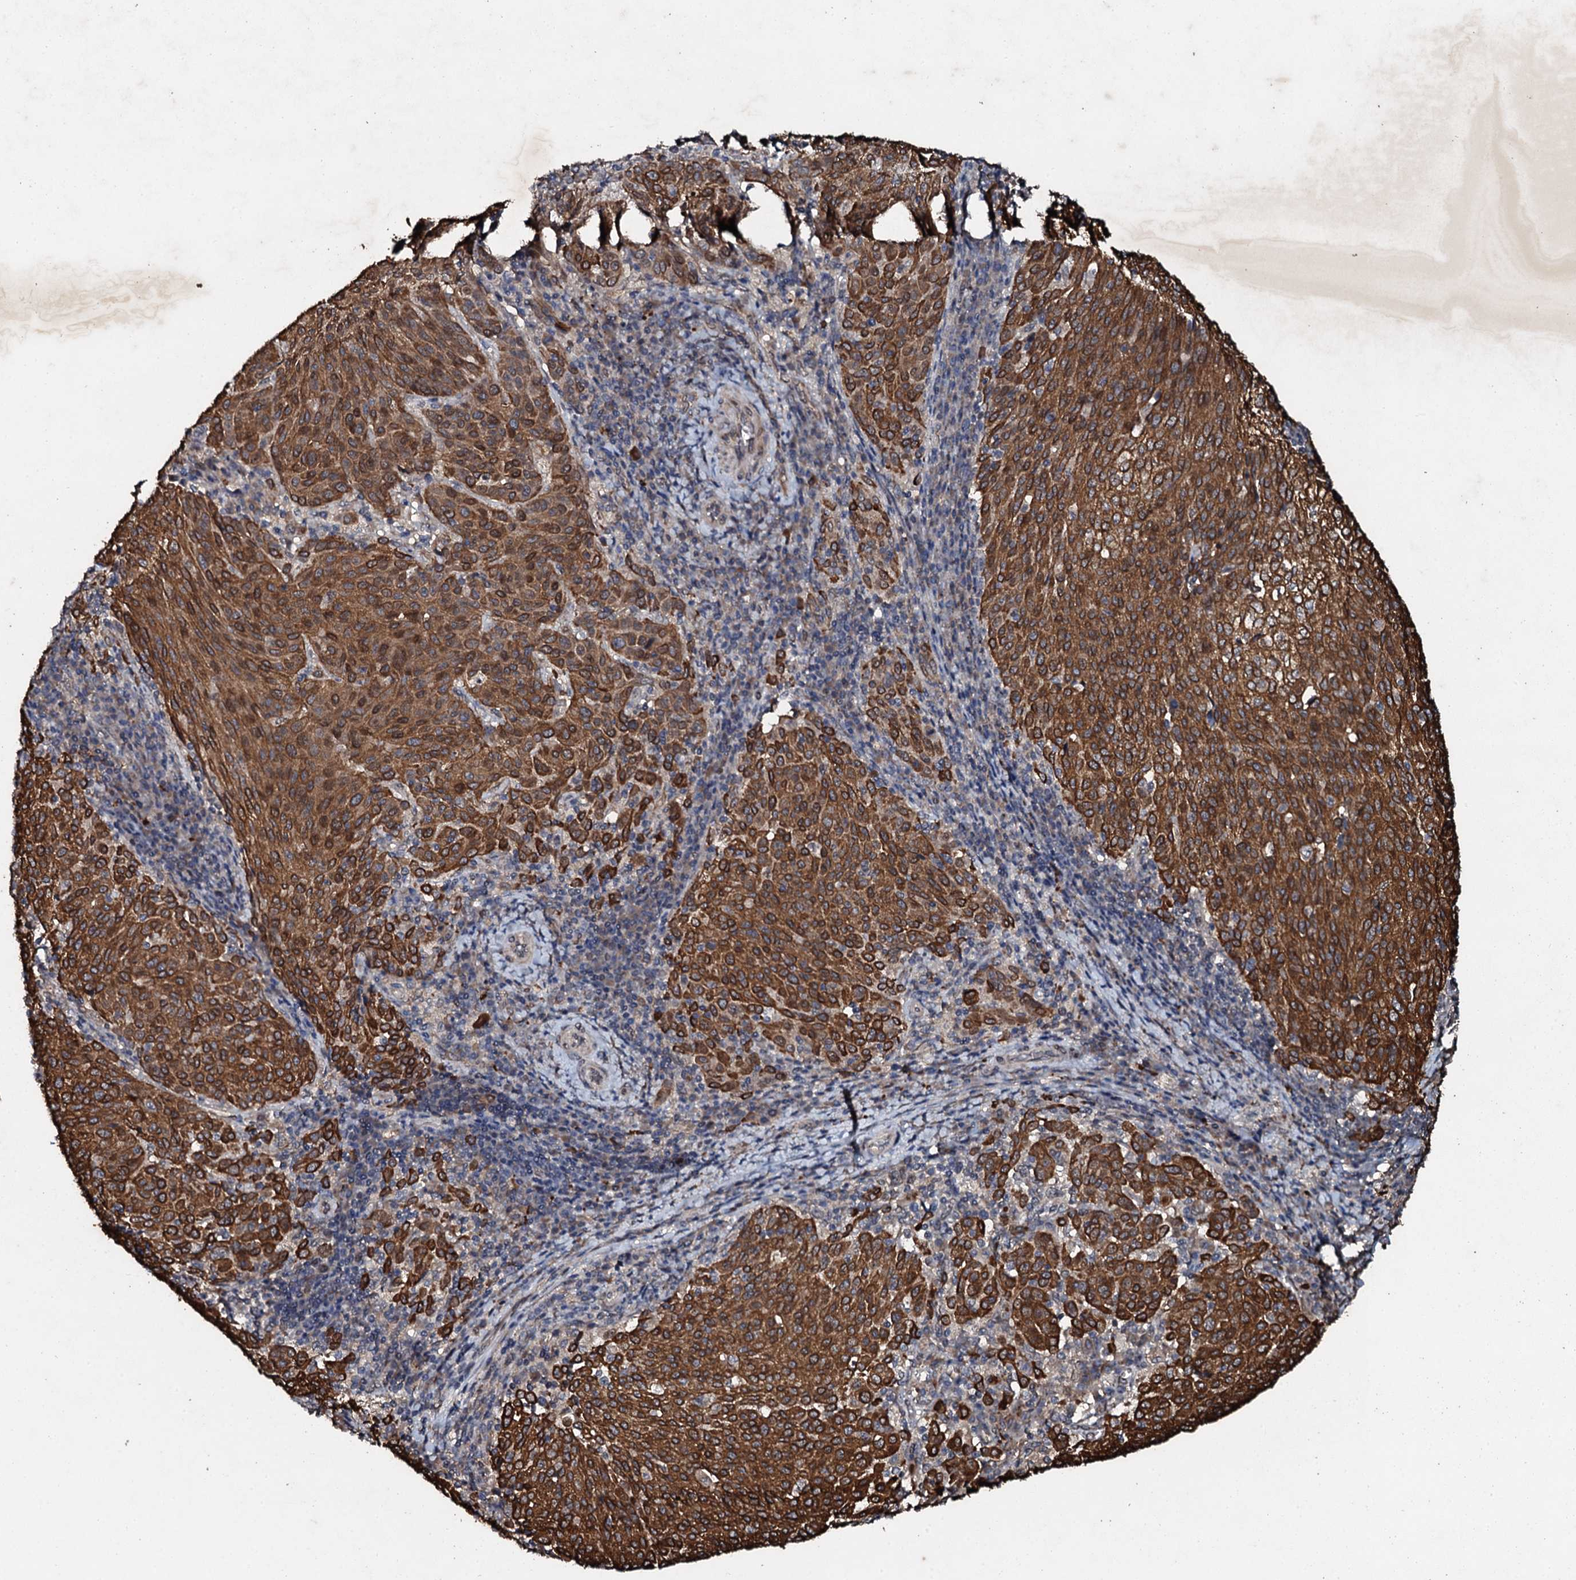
{"staining": {"intensity": "strong", "quantity": ">75%", "location": "cytoplasmic/membranous"}, "tissue": "cervical cancer", "cell_type": "Tumor cells", "image_type": "cancer", "snomed": [{"axis": "morphology", "description": "Squamous cell carcinoma, NOS"}, {"axis": "topography", "description": "Cervix"}], "caption": "Protein staining of cervical cancer tissue exhibits strong cytoplasmic/membranous staining in about >75% of tumor cells.", "gene": "ADAMTS10", "patient": {"sex": "female", "age": 46}}